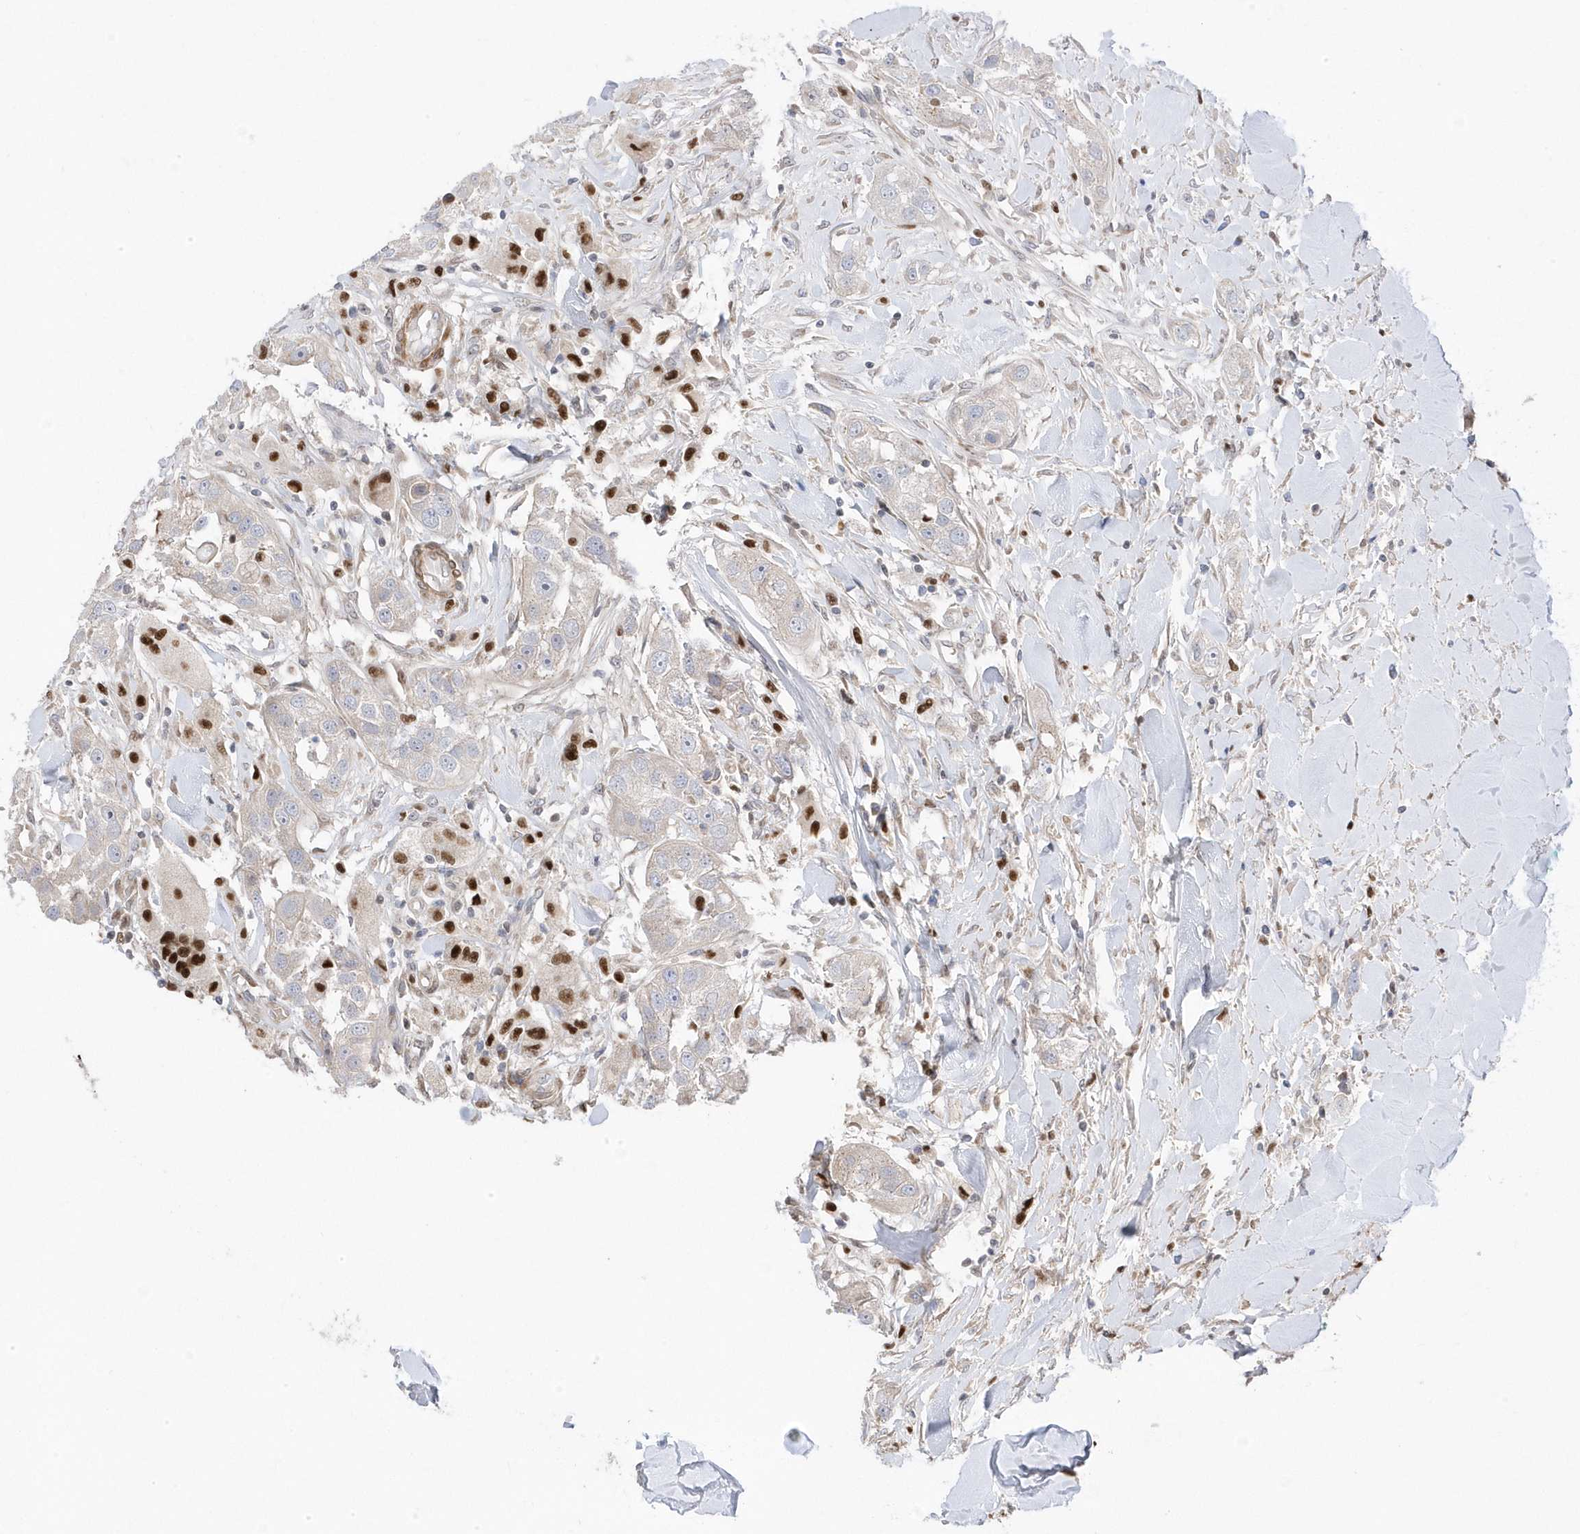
{"staining": {"intensity": "negative", "quantity": "none", "location": "none"}, "tissue": "head and neck cancer", "cell_type": "Tumor cells", "image_type": "cancer", "snomed": [{"axis": "morphology", "description": "Normal tissue, NOS"}, {"axis": "morphology", "description": "Squamous cell carcinoma, NOS"}, {"axis": "topography", "description": "Skeletal muscle"}, {"axis": "topography", "description": "Head-Neck"}], "caption": "This photomicrograph is of head and neck squamous cell carcinoma stained with immunohistochemistry to label a protein in brown with the nuclei are counter-stained blue. There is no positivity in tumor cells.", "gene": "GTPBP6", "patient": {"sex": "male", "age": 51}}